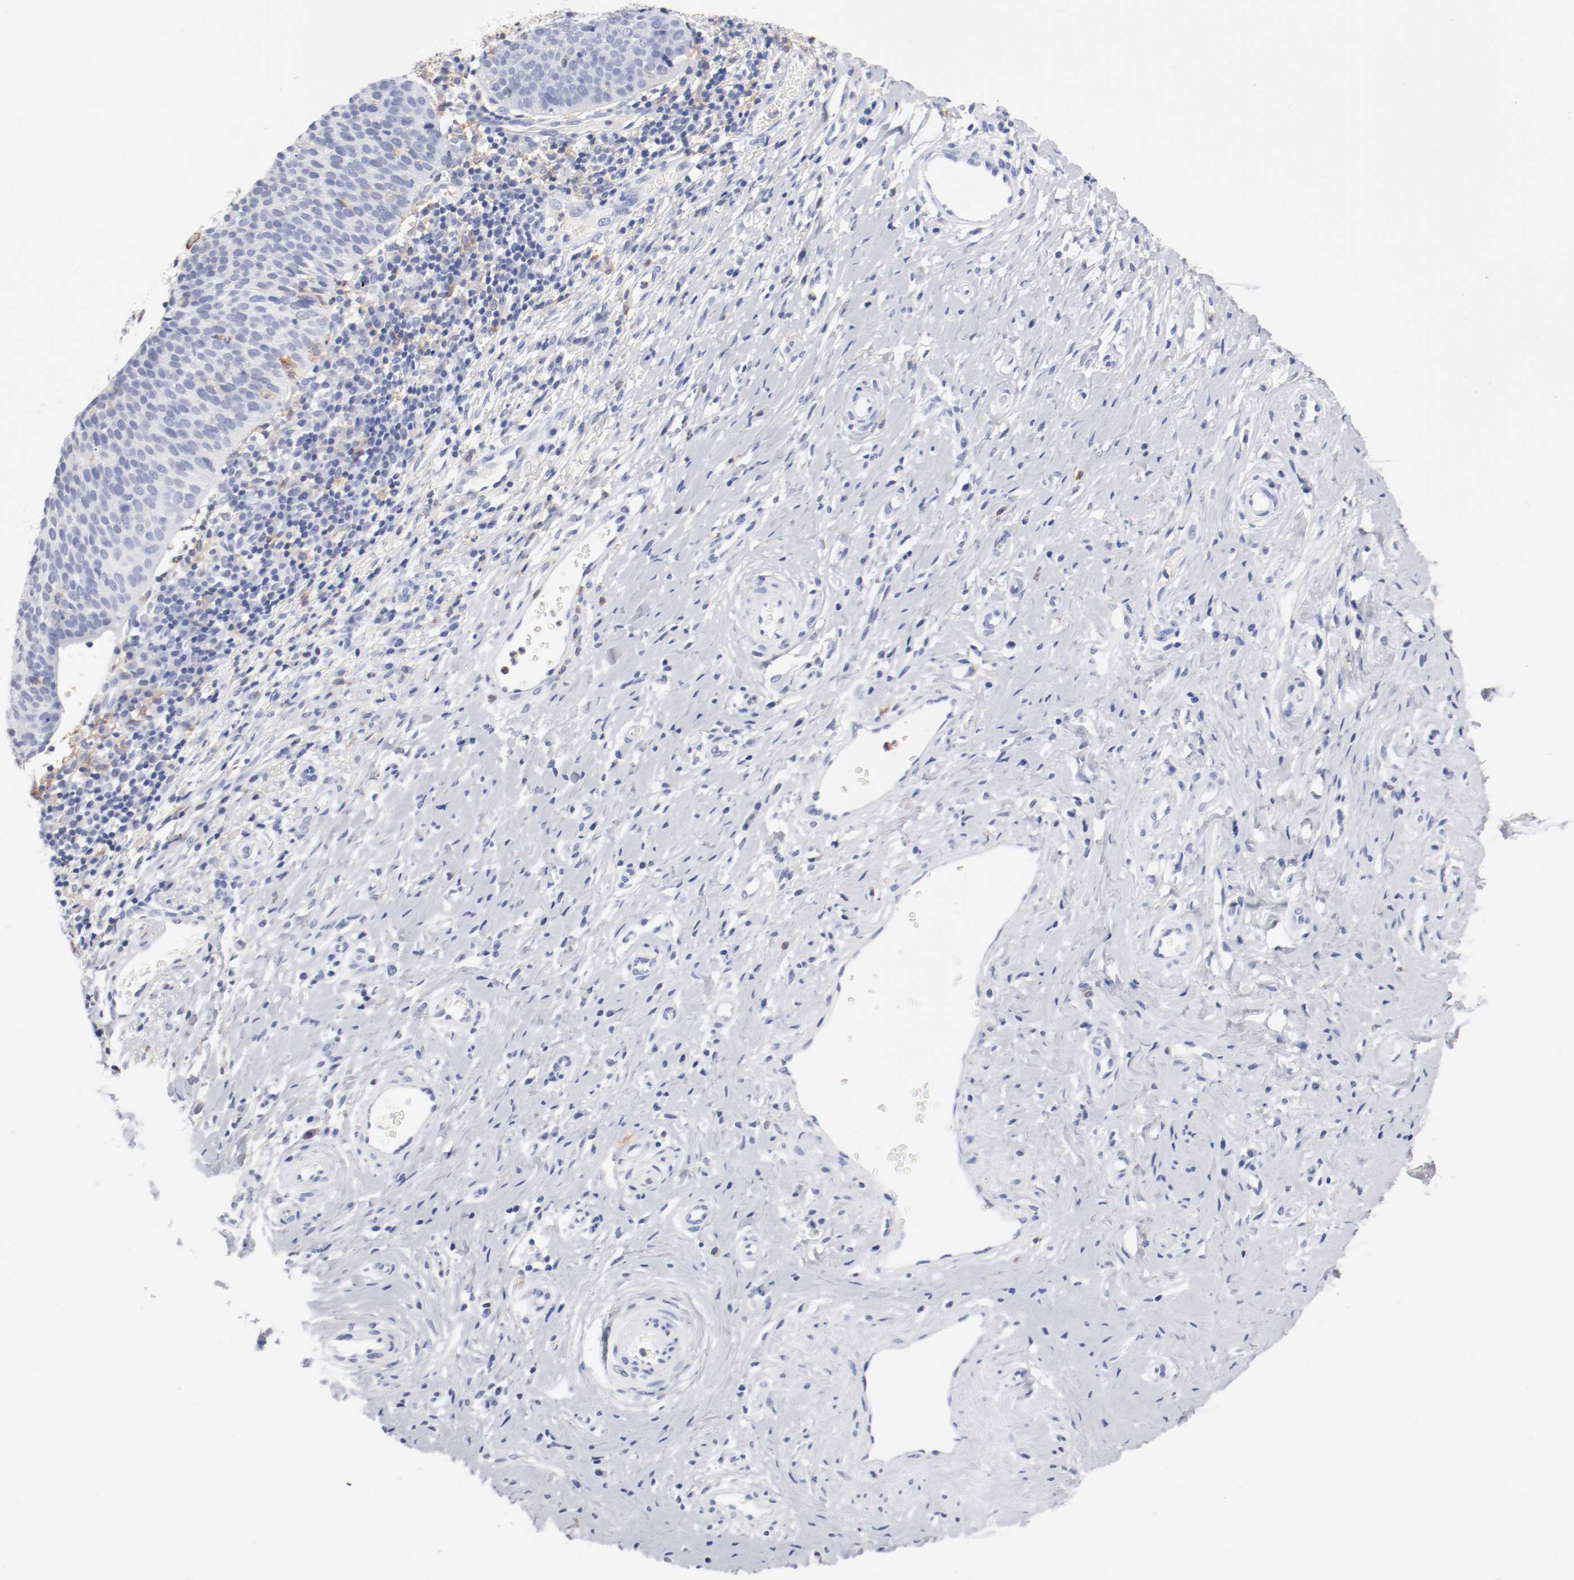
{"staining": {"intensity": "negative", "quantity": "none", "location": "none"}, "tissue": "cervical cancer", "cell_type": "Tumor cells", "image_type": "cancer", "snomed": [{"axis": "morphology", "description": "Normal tissue, NOS"}, {"axis": "morphology", "description": "Squamous cell carcinoma, NOS"}, {"axis": "topography", "description": "Cervix"}], "caption": "DAB (3,3'-diaminobenzidine) immunohistochemical staining of cervical cancer reveals no significant positivity in tumor cells. (Stains: DAB immunohistochemistry with hematoxylin counter stain, Microscopy: brightfield microscopy at high magnification).", "gene": "ITGAX", "patient": {"sex": "female", "age": 39}}